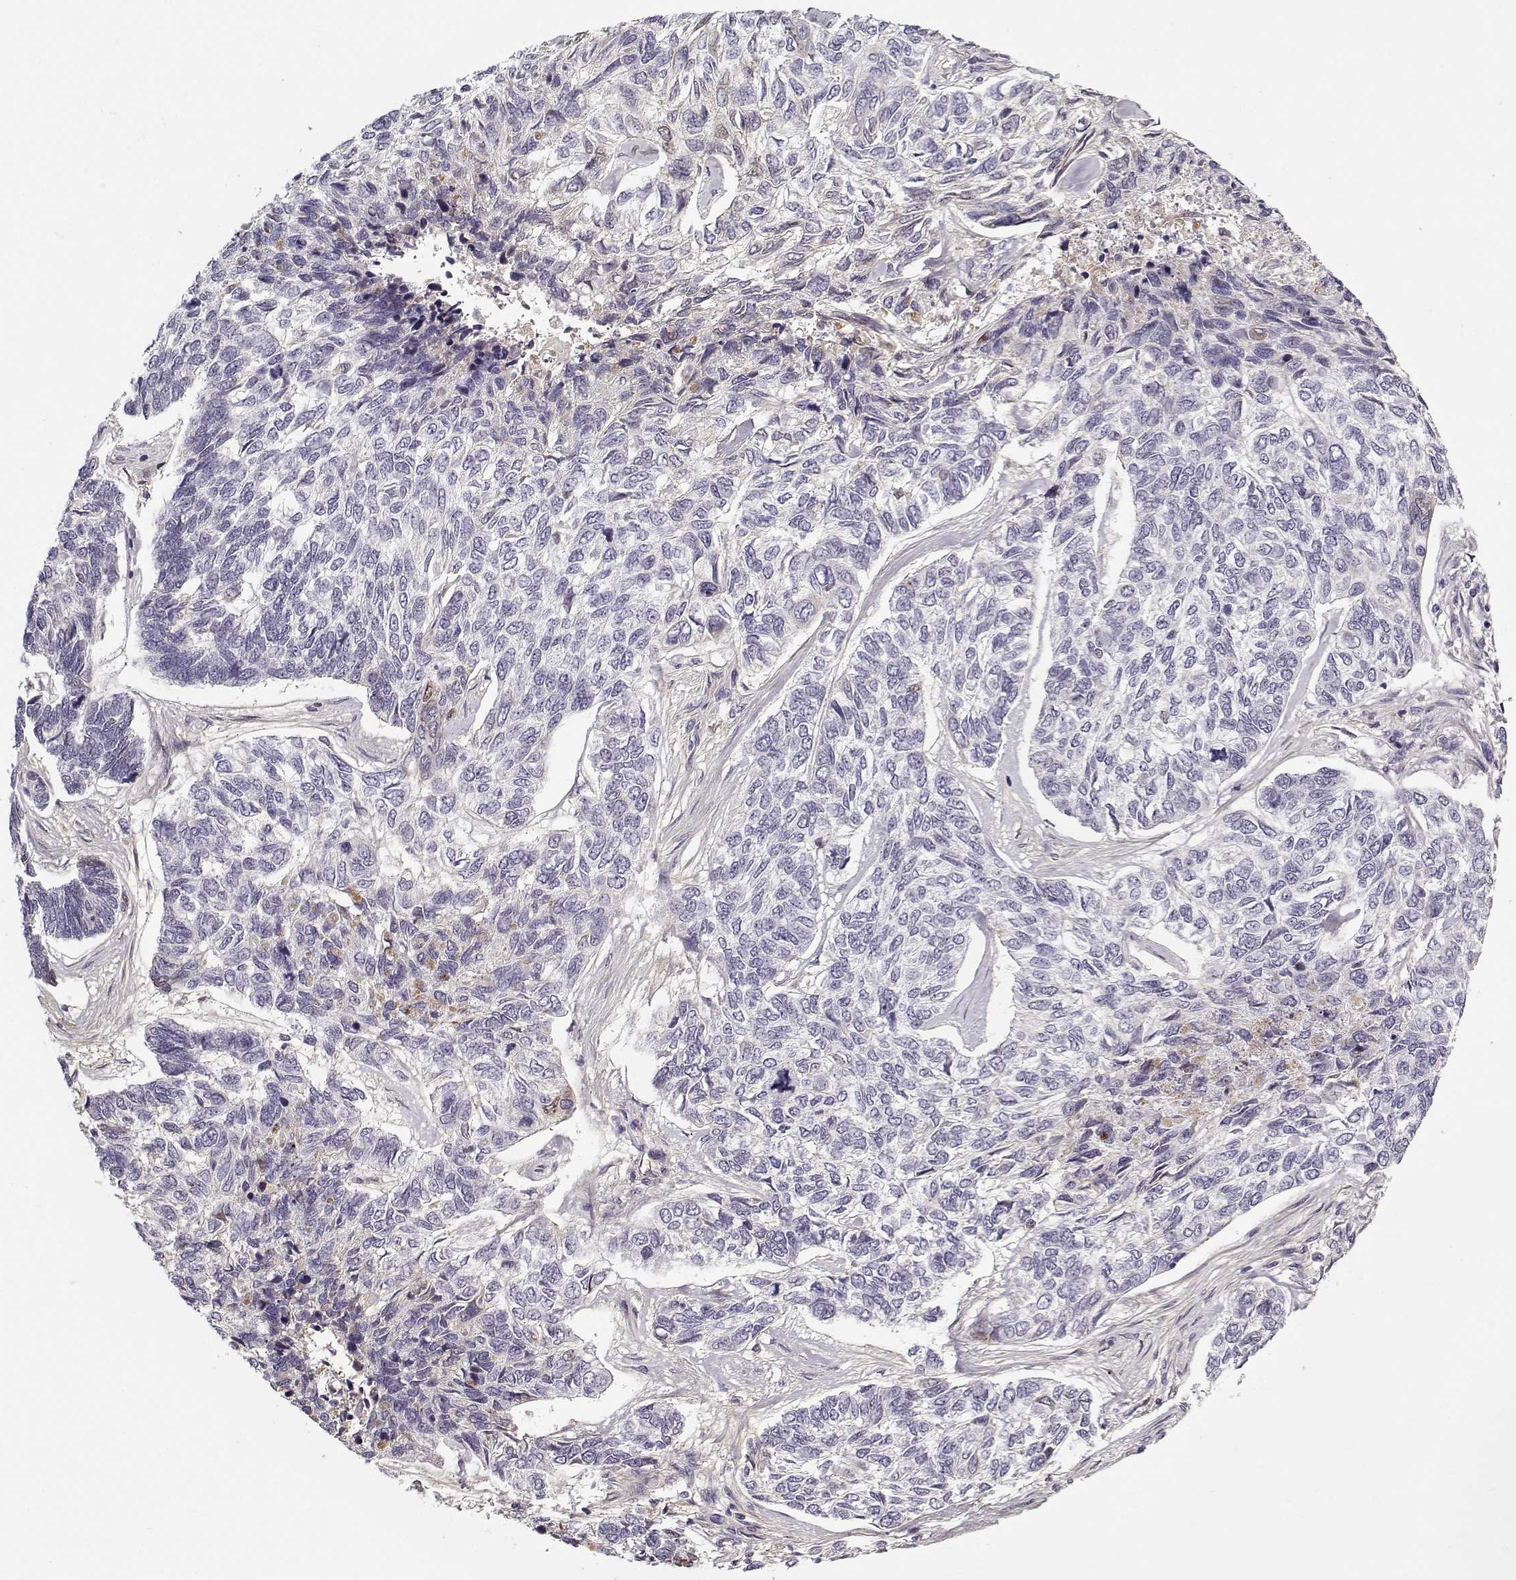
{"staining": {"intensity": "negative", "quantity": "none", "location": "none"}, "tissue": "skin cancer", "cell_type": "Tumor cells", "image_type": "cancer", "snomed": [{"axis": "morphology", "description": "Basal cell carcinoma"}, {"axis": "topography", "description": "Skin"}], "caption": "Tumor cells are negative for protein expression in human skin cancer (basal cell carcinoma). (DAB (3,3'-diaminobenzidine) immunohistochemistry, high magnification).", "gene": "LUM", "patient": {"sex": "female", "age": 65}}